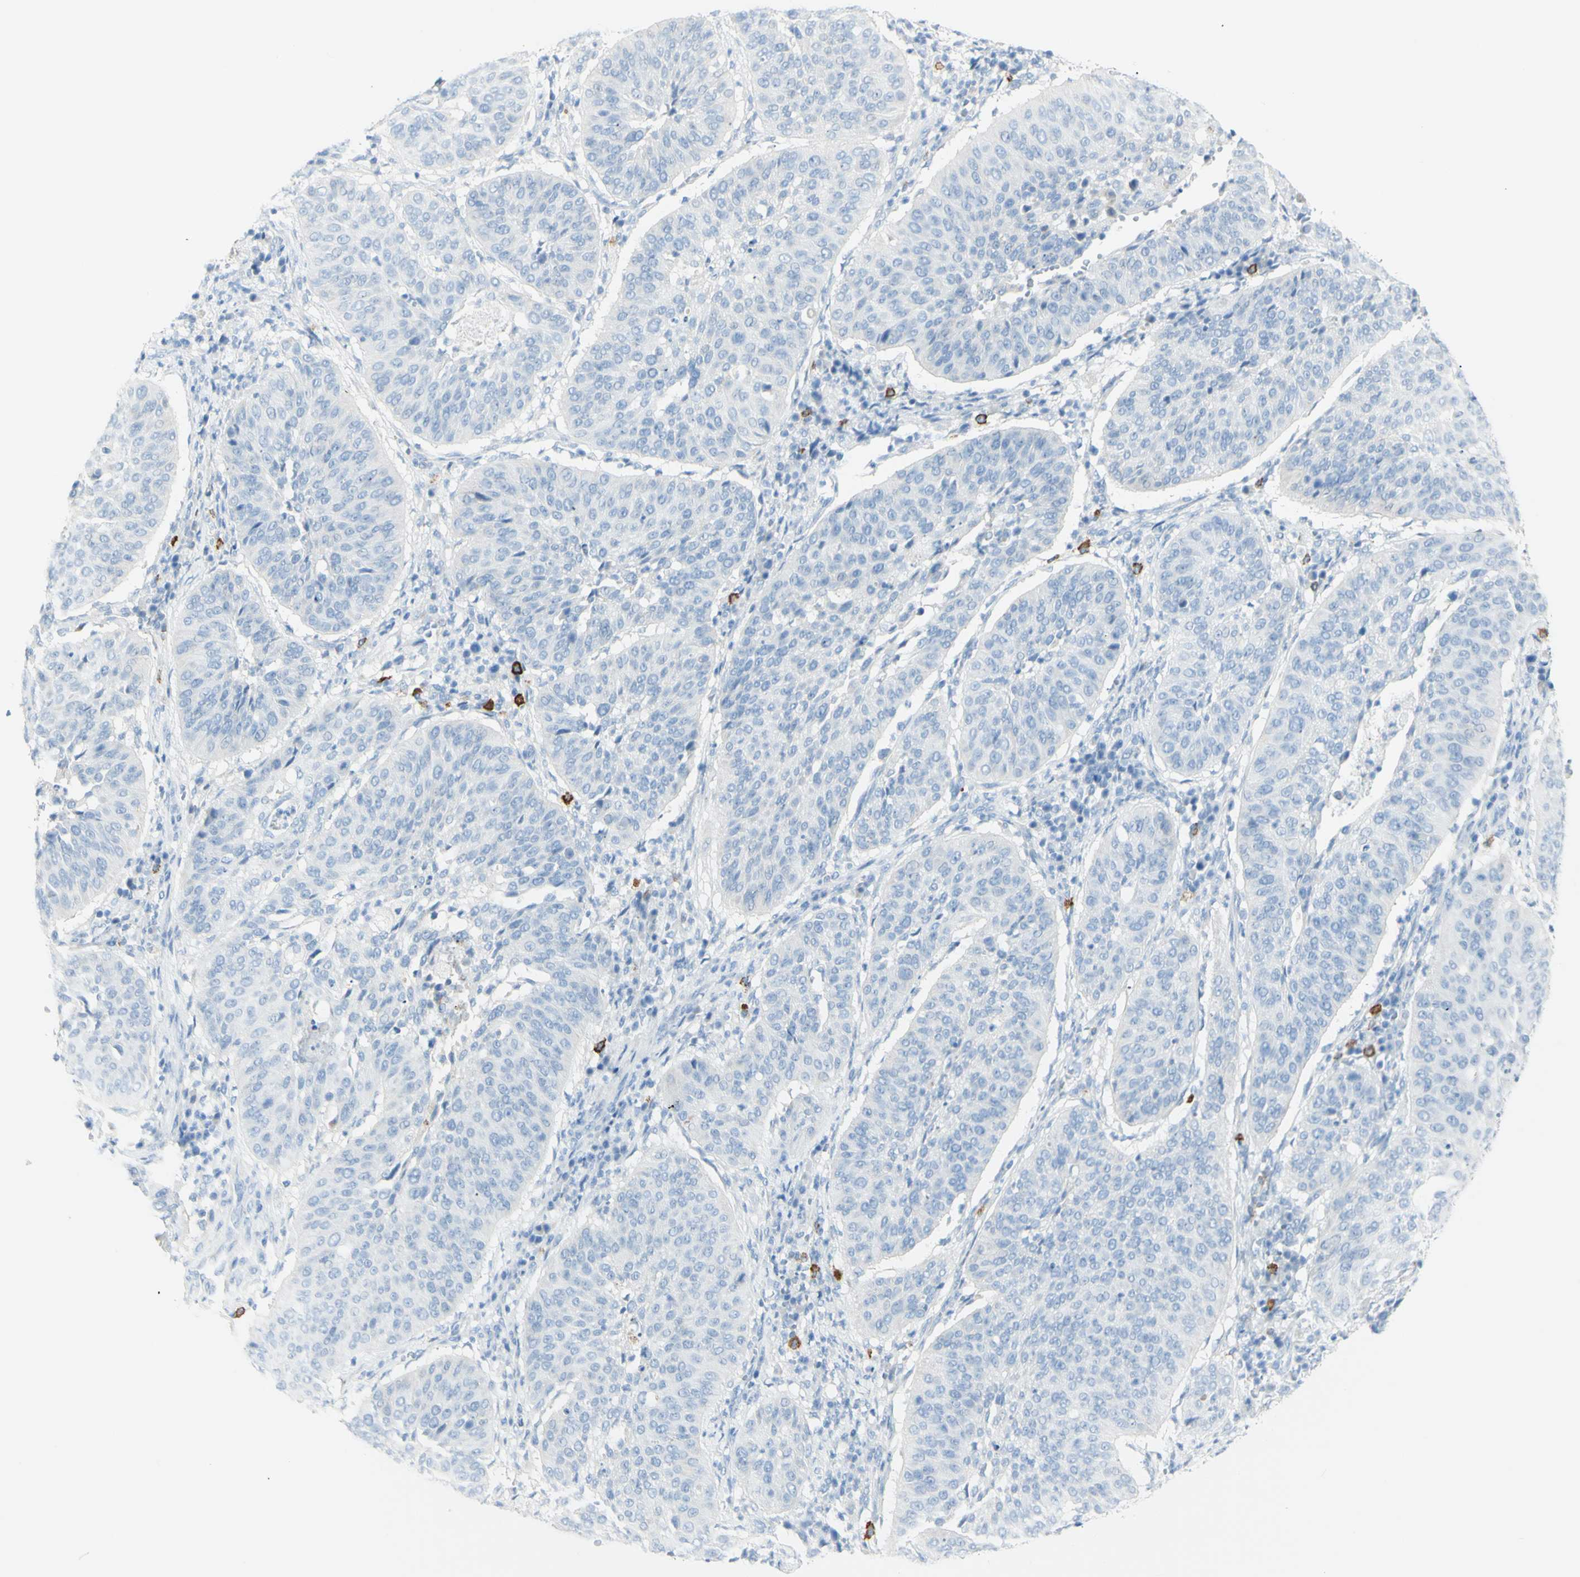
{"staining": {"intensity": "negative", "quantity": "none", "location": "none"}, "tissue": "cervical cancer", "cell_type": "Tumor cells", "image_type": "cancer", "snomed": [{"axis": "morphology", "description": "Normal tissue, NOS"}, {"axis": "morphology", "description": "Squamous cell carcinoma, NOS"}, {"axis": "topography", "description": "Cervix"}], "caption": "High magnification brightfield microscopy of cervical cancer stained with DAB (brown) and counterstained with hematoxylin (blue): tumor cells show no significant positivity.", "gene": "LETM1", "patient": {"sex": "female", "age": 39}}